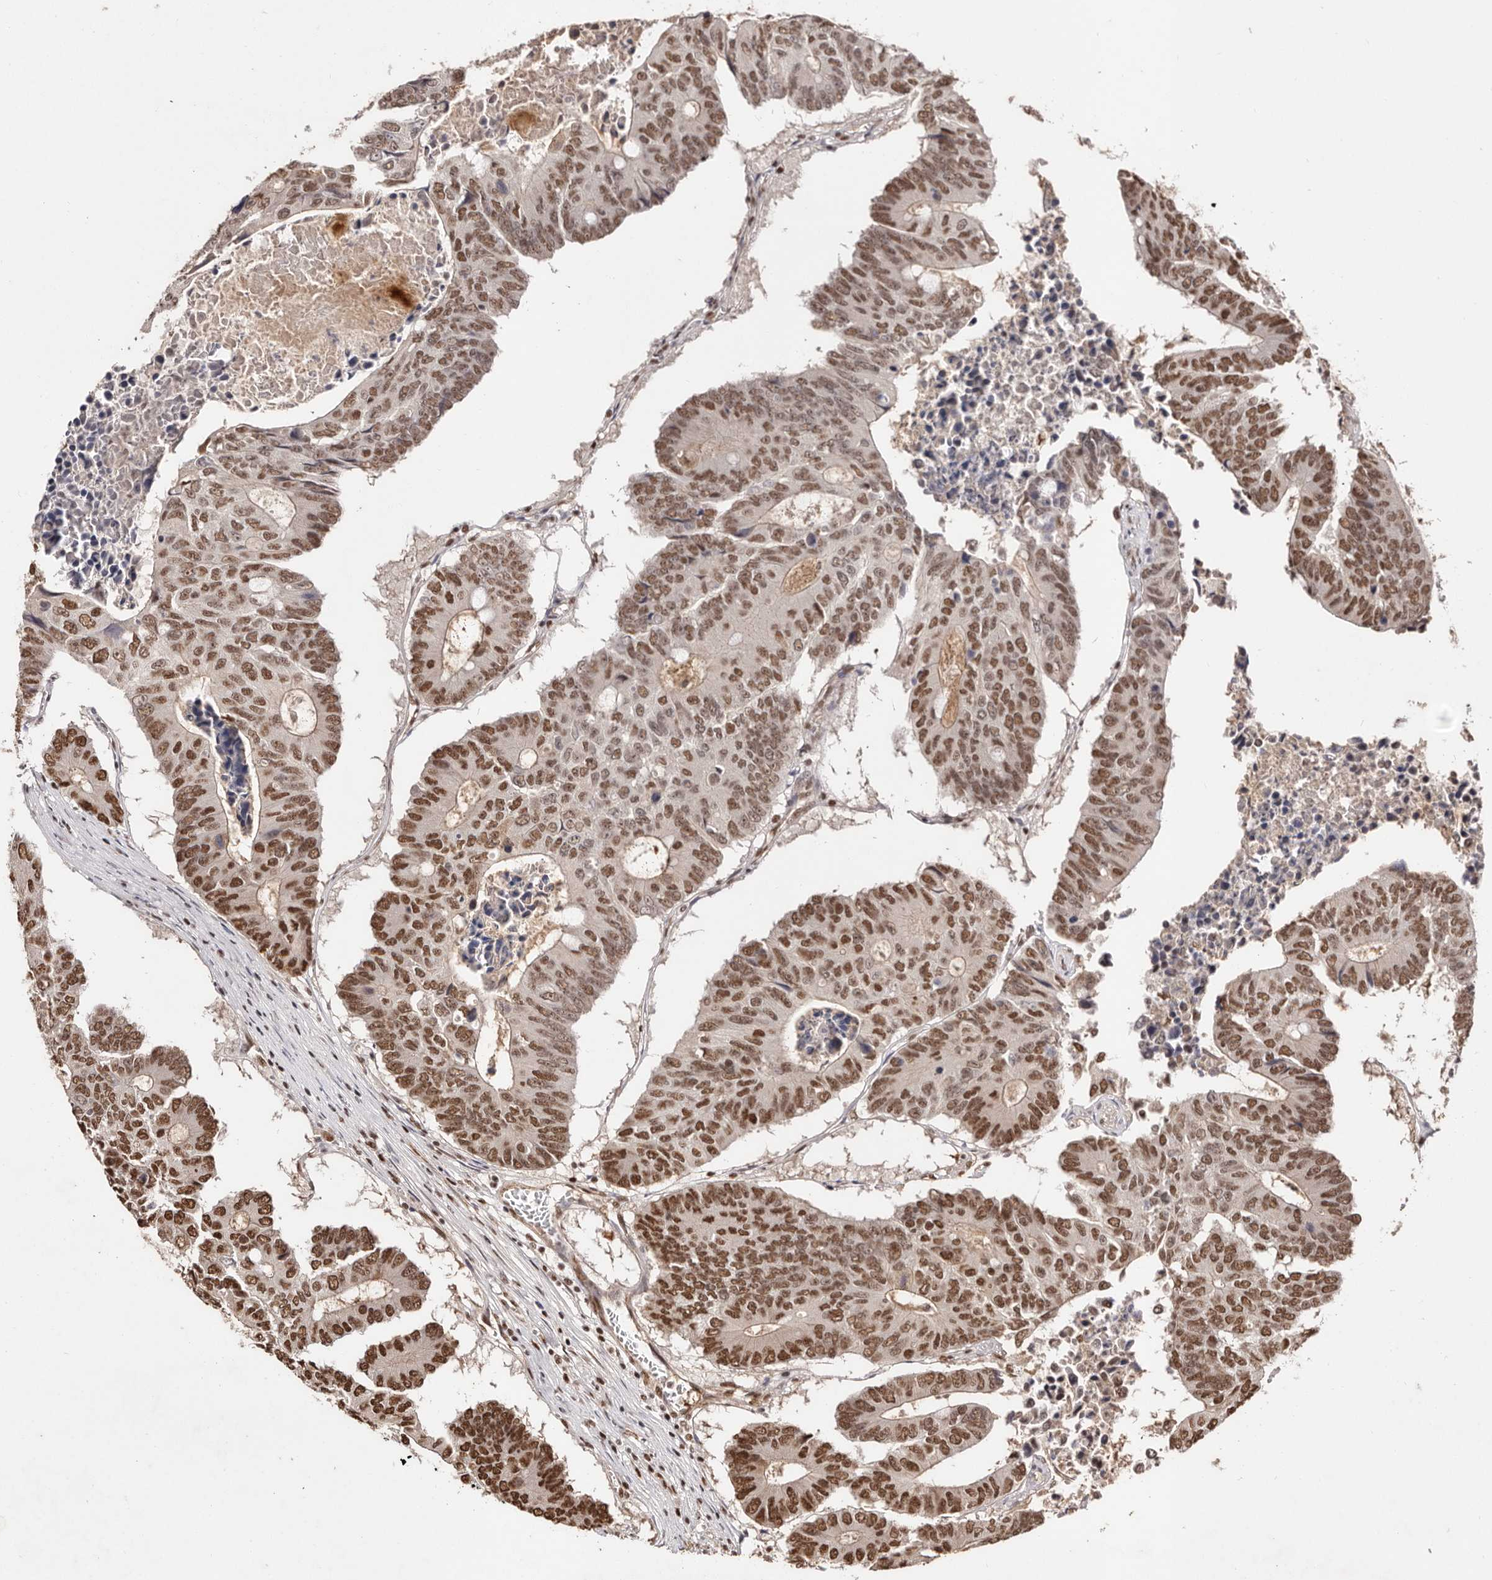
{"staining": {"intensity": "strong", "quantity": ">75%", "location": "nuclear"}, "tissue": "colorectal cancer", "cell_type": "Tumor cells", "image_type": "cancer", "snomed": [{"axis": "morphology", "description": "Adenocarcinoma, NOS"}, {"axis": "topography", "description": "Colon"}], "caption": "Brown immunohistochemical staining in human colorectal adenocarcinoma reveals strong nuclear expression in about >75% of tumor cells.", "gene": "BICRAL", "patient": {"sex": "male", "age": 87}}